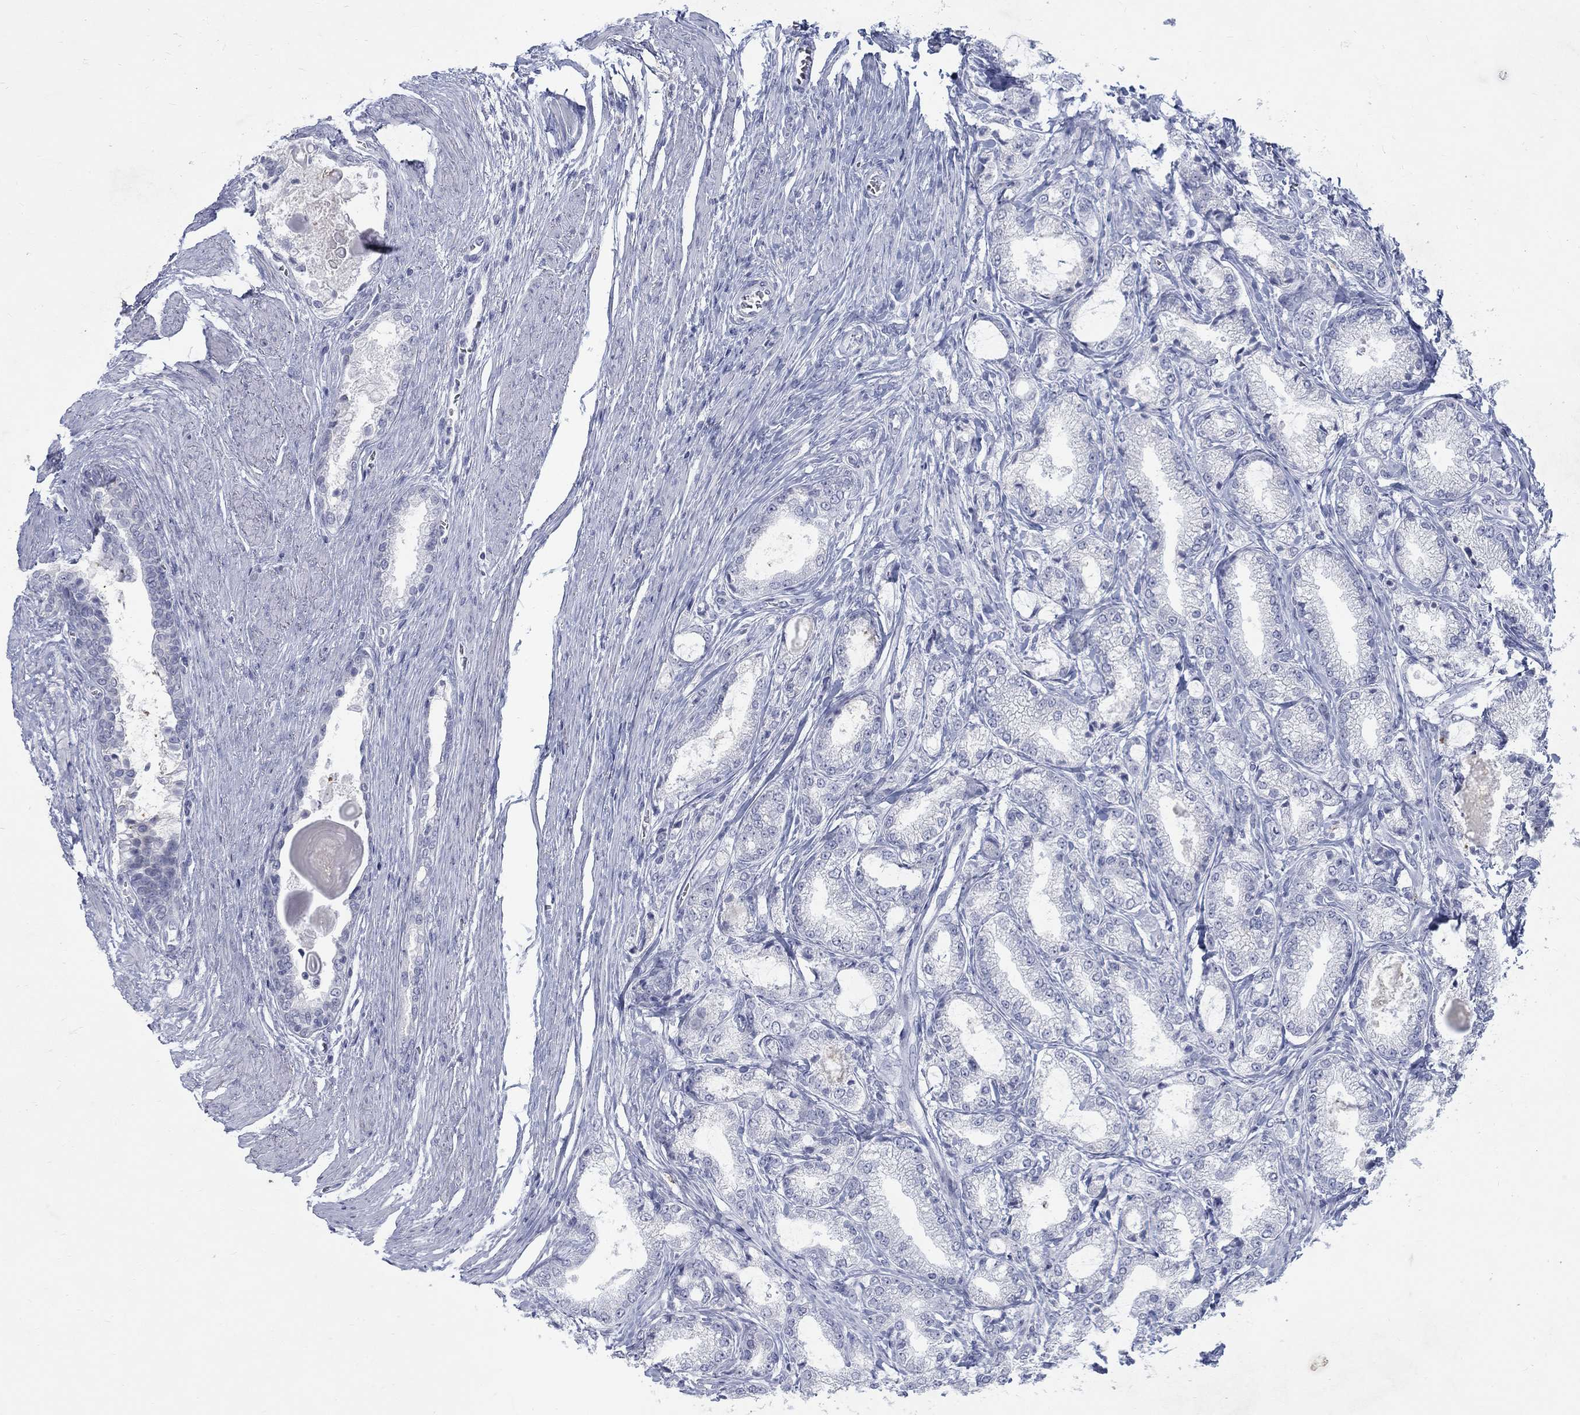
{"staining": {"intensity": "negative", "quantity": "none", "location": "none"}, "tissue": "prostate cancer", "cell_type": "Tumor cells", "image_type": "cancer", "snomed": [{"axis": "morphology", "description": "Adenocarcinoma, NOS"}, {"axis": "topography", "description": "Prostate and seminal vesicle, NOS"}, {"axis": "topography", "description": "Prostate"}], "caption": "A micrograph of prostate cancer (adenocarcinoma) stained for a protein demonstrates no brown staining in tumor cells. (DAB (3,3'-diaminobenzidine) IHC visualized using brightfield microscopy, high magnification).", "gene": "RFTN2", "patient": {"sex": "male", "age": 62}}